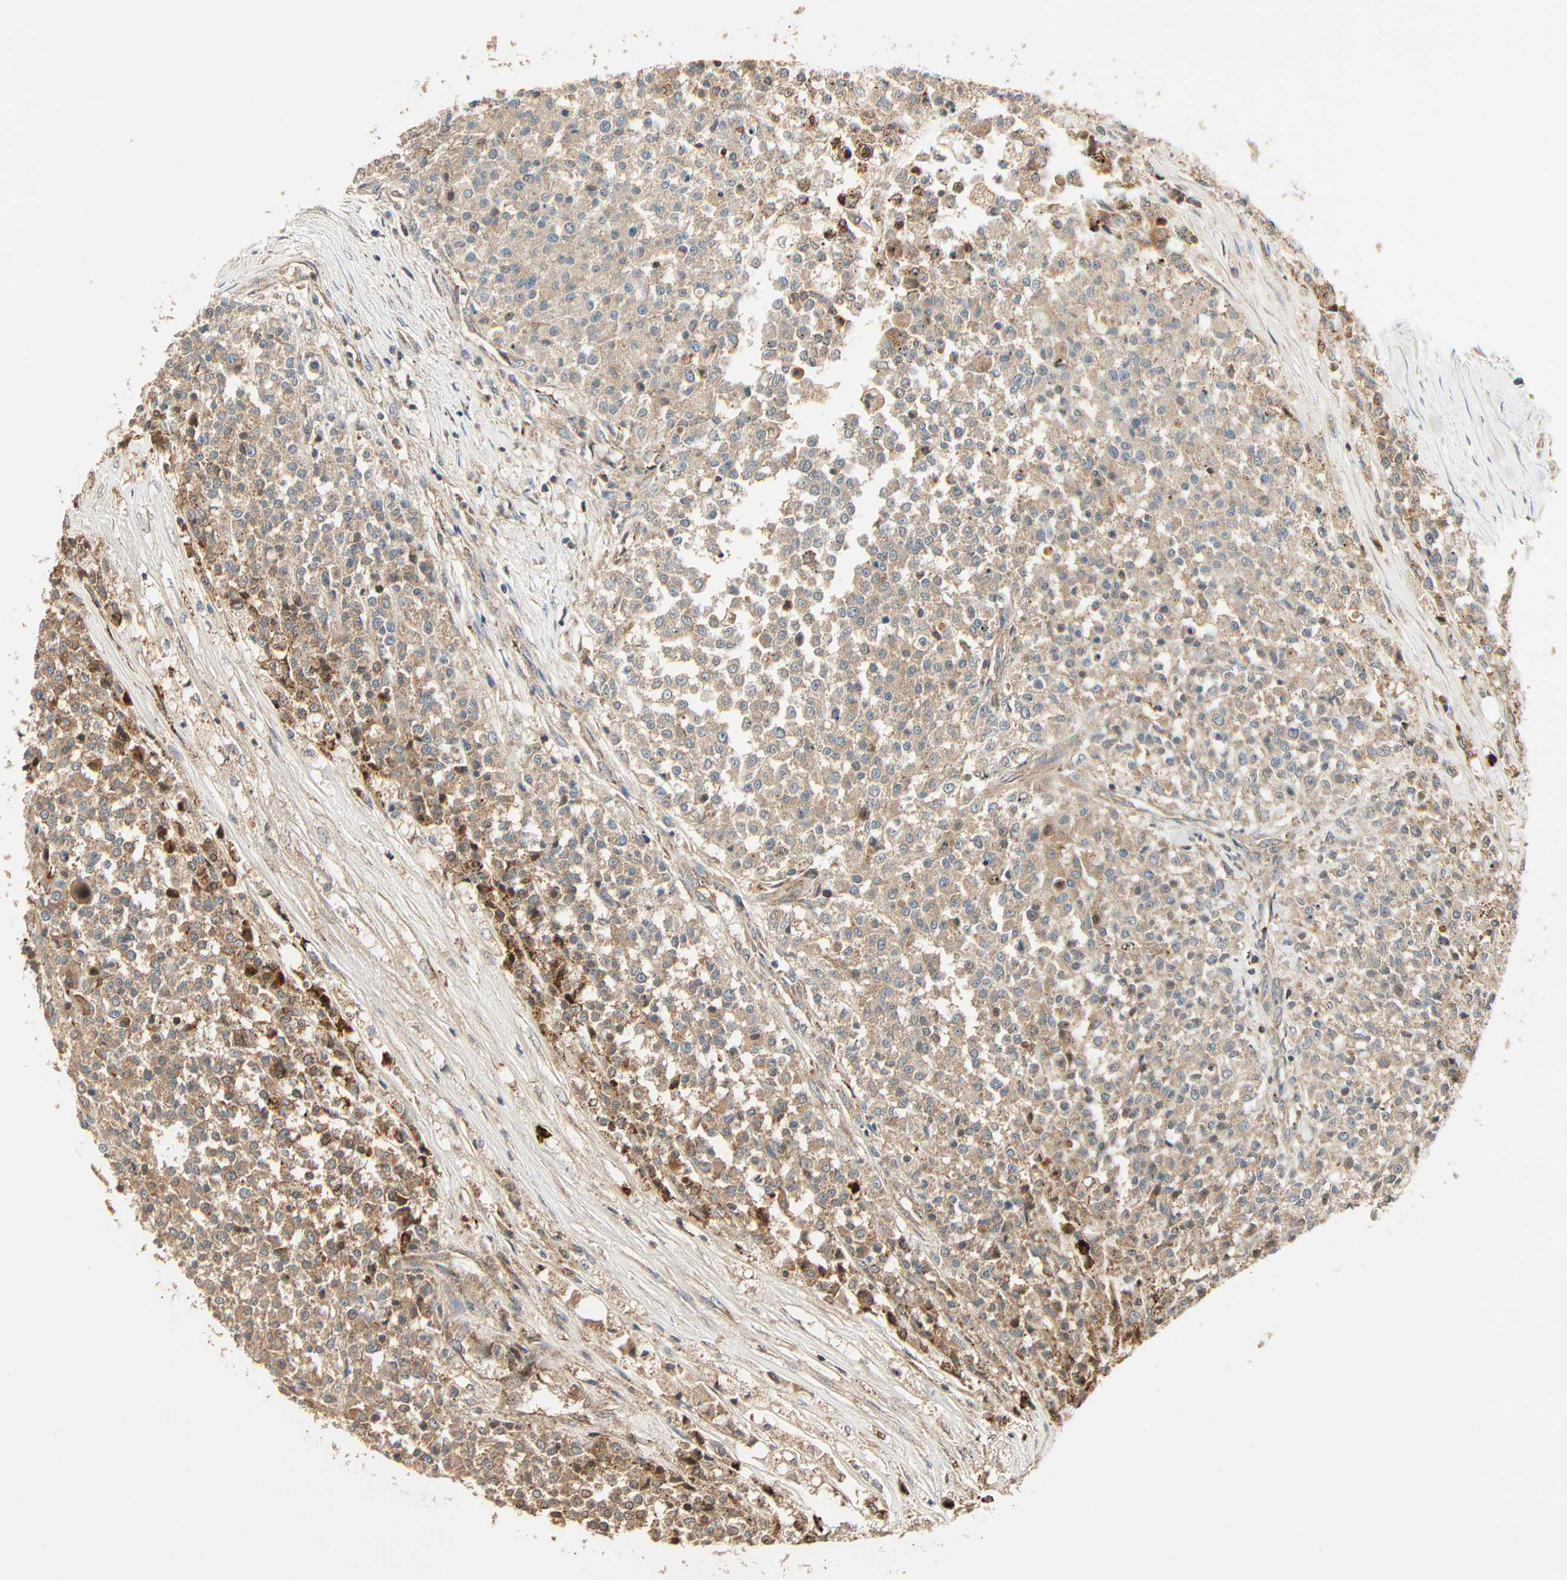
{"staining": {"intensity": "weak", "quantity": ">75%", "location": "cytoplasmic/membranous"}, "tissue": "testis cancer", "cell_type": "Tumor cells", "image_type": "cancer", "snomed": [{"axis": "morphology", "description": "Seminoma, NOS"}, {"axis": "topography", "description": "Testis"}], "caption": "Protein analysis of testis seminoma tissue reveals weak cytoplasmic/membranous positivity in approximately >75% of tumor cells. Using DAB (3,3'-diaminobenzidine) (brown) and hematoxylin (blue) stains, captured at high magnification using brightfield microscopy.", "gene": "GALK1", "patient": {"sex": "male", "age": 59}}